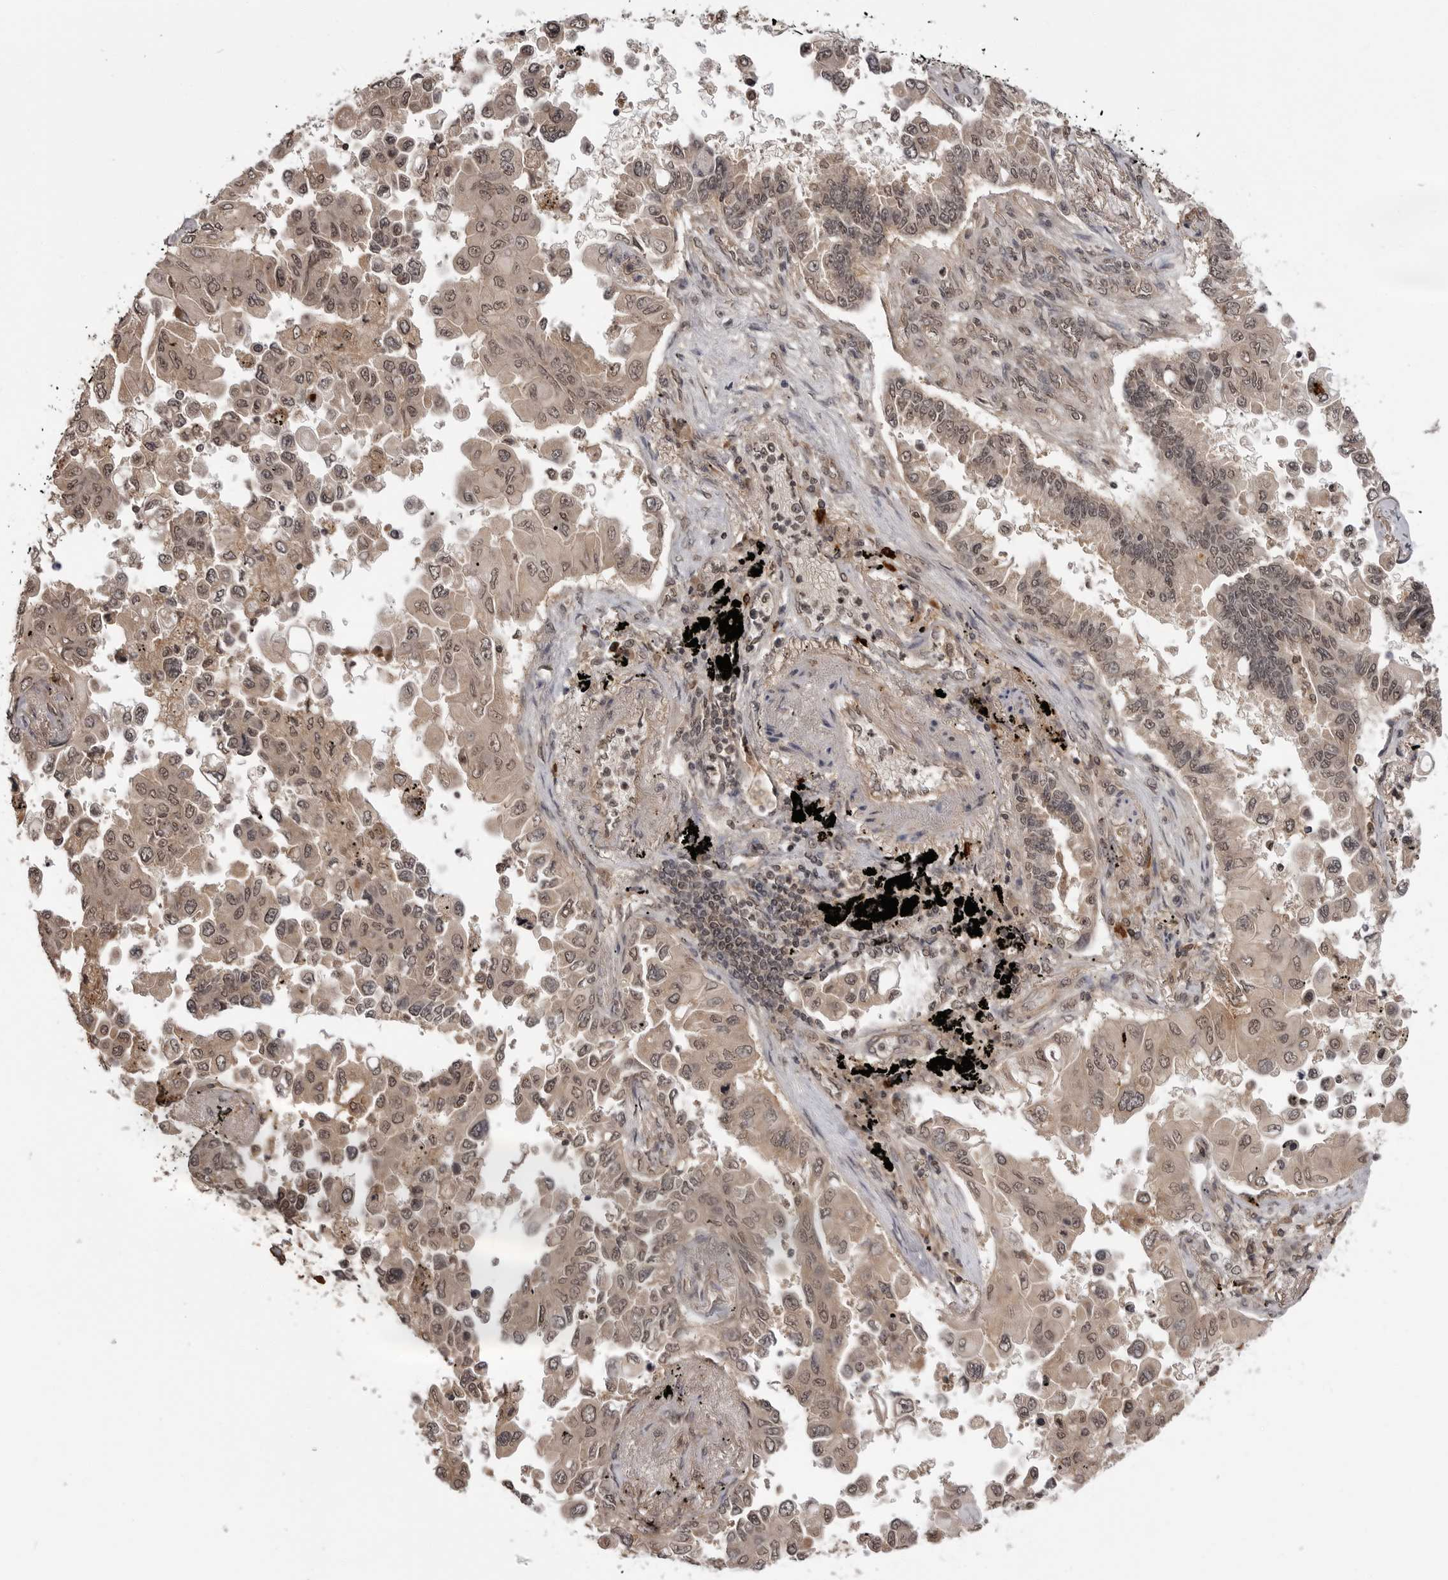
{"staining": {"intensity": "moderate", "quantity": "25%-75%", "location": "nuclear"}, "tissue": "lung cancer", "cell_type": "Tumor cells", "image_type": "cancer", "snomed": [{"axis": "morphology", "description": "Adenocarcinoma, NOS"}, {"axis": "topography", "description": "Lung"}], "caption": "Immunohistochemistry (IHC) (DAB) staining of lung adenocarcinoma shows moderate nuclear protein staining in approximately 25%-75% of tumor cells.", "gene": "IL24", "patient": {"sex": "female", "age": 67}}